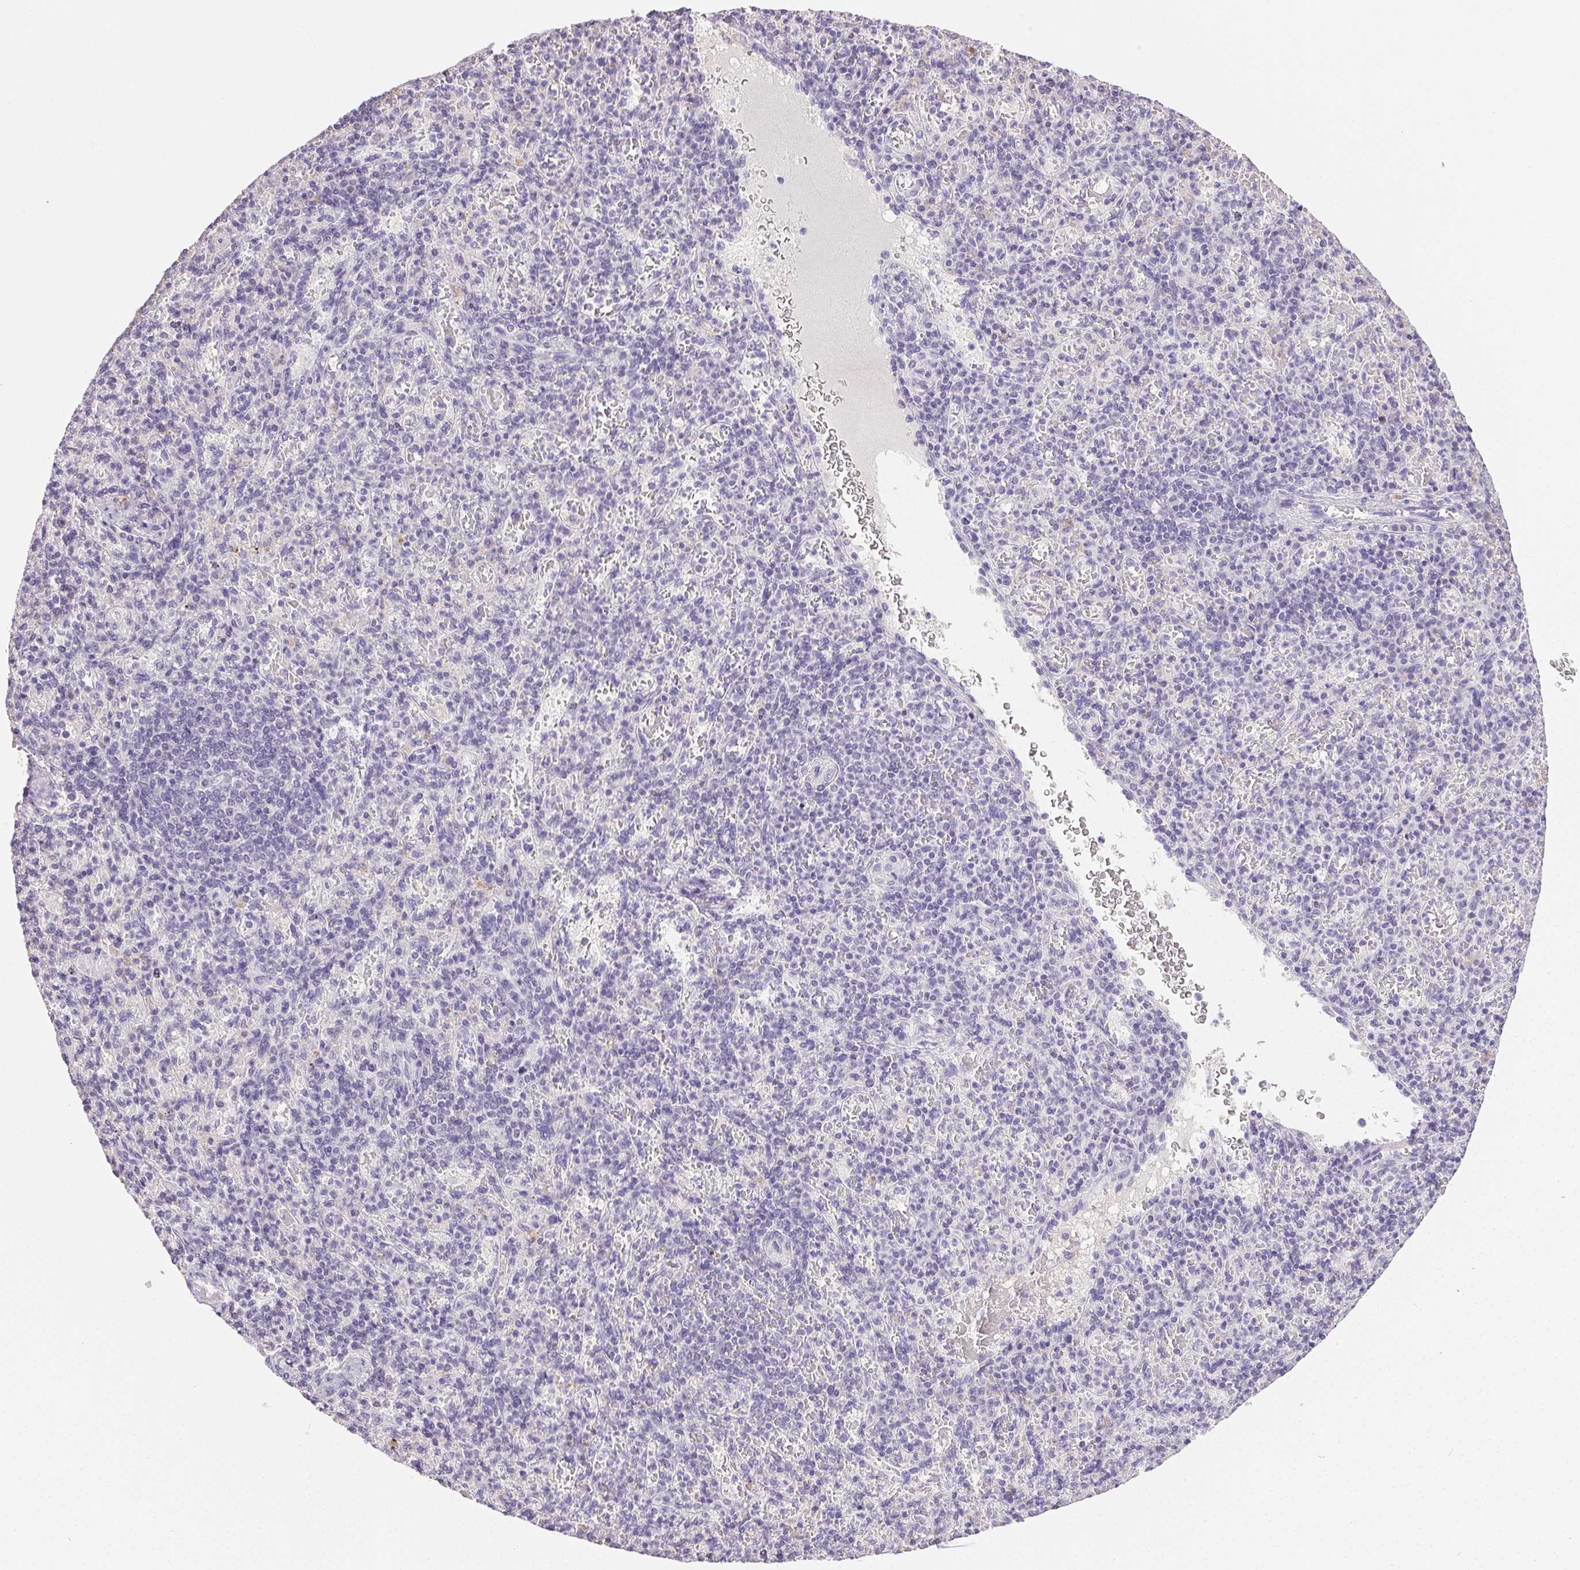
{"staining": {"intensity": "negative", "quantity": "none", "location": "none"}, "tissue": "spleen", "cell_type": "Cells in red pulp", "image_type": "normal", "snomed": [{"axis": "morphology", "description": "Normal tissue, NOS"}, {"axis": "topography", "description": "Spleen"}], "caption": "Immunohistochemical staining of benign spleen demonstrates no significant positivity in cells in red pulp.", "gene": "SYCE2", "patient": {"sex": "female", "age": 74}}